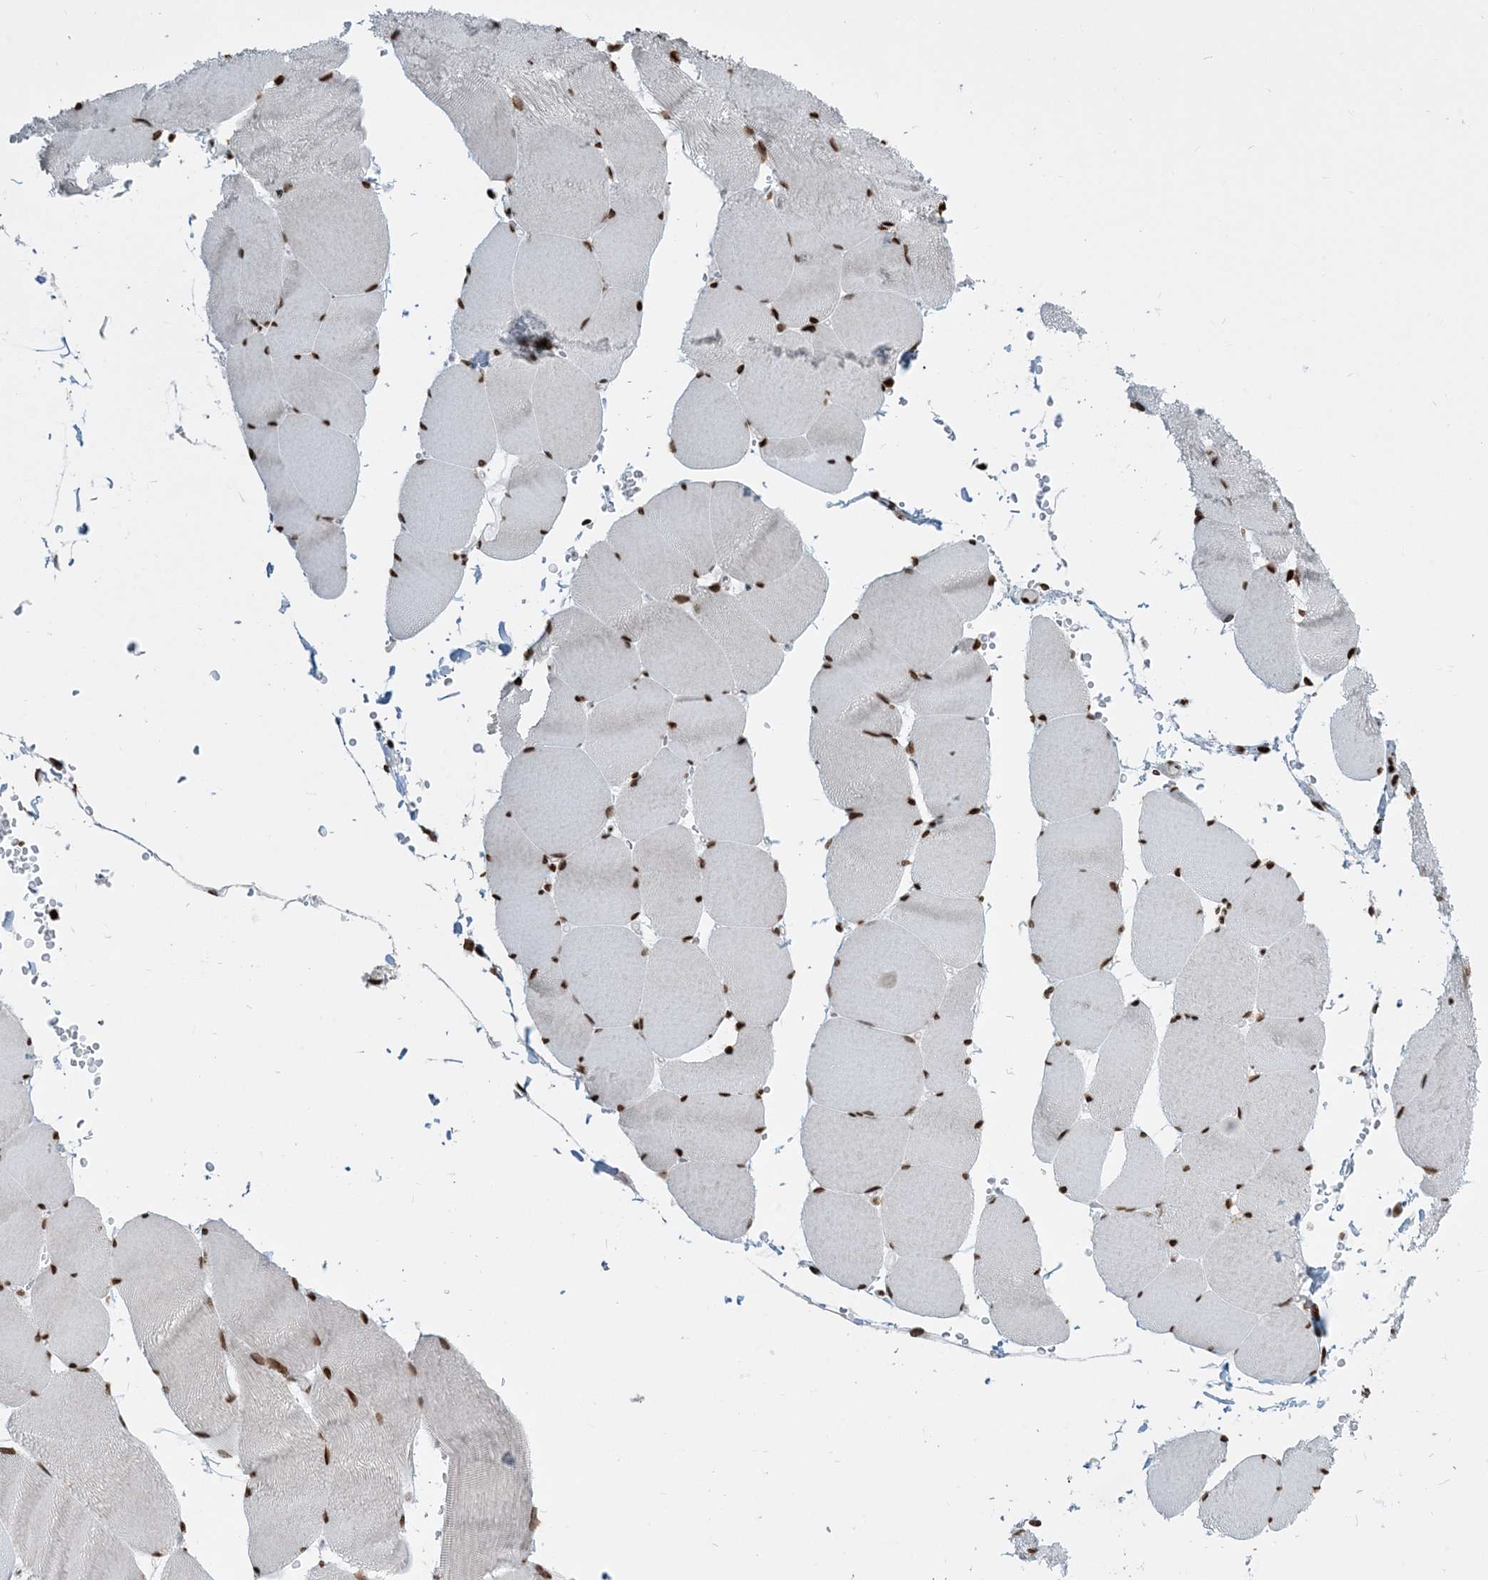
{"staining": {"intensity": "moderate", "quantity": ">75%", "location": "nuclear"}, "tissue": "skeletal muscle", "cell_type": "Myocytes", "image_type": "normal", "snomed": [{"axis": "morphology", "description": "Normal tissue, NOS"}, {"axis": "topography", "description": "Skeletal muscle"}, {"axis": "topography", "description": "Head-Neck"}], "caption": "This image reveals IHC staining of normal human skeletal muscle, with medium moderate nuclear expression in about >75% of myocytes.", "gene": "H3", "patient": {"sex": "male", "age": 66}}